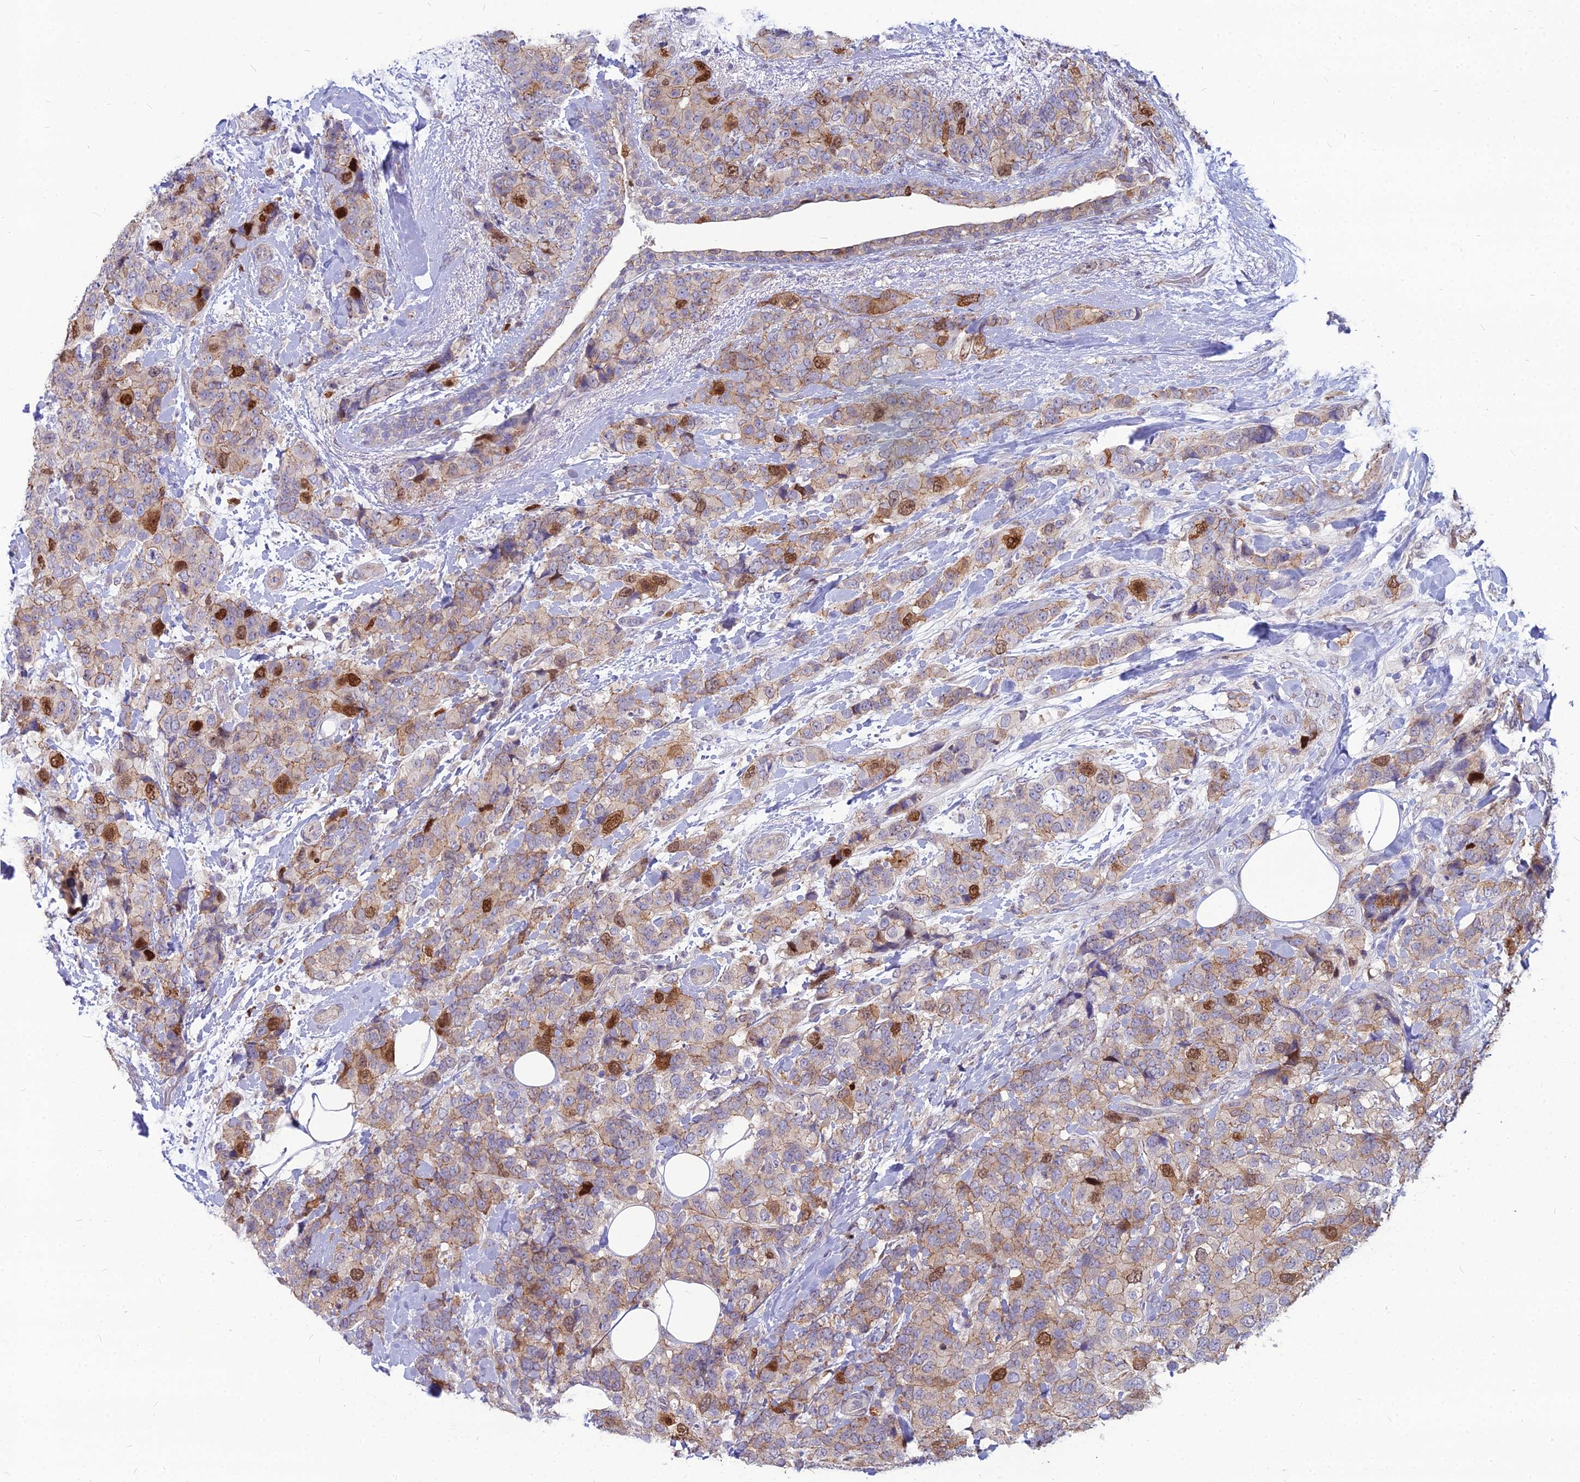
{"staining": {"intensity": "moderate", "quantity": "<25%", "location": "cytoplasmic/membranous,nuclear"}, "tissue": "breast cancer", "cell_type": "Tumor cells", "image_type": "cancer", "snomed": [{"axis": "morphology", "description": "Lobular carcinoma"}, {"axis": "topography", "description": "Breast"}], "caption": "Brown immunohistochemical staining in breast lobular carcinoma displays moderate cytoplasmic/membranous and nuclear staining in about <25% of tumor cells.", "gene": "NUSAP1", "patient": {"sex": "female", "age": 59}}